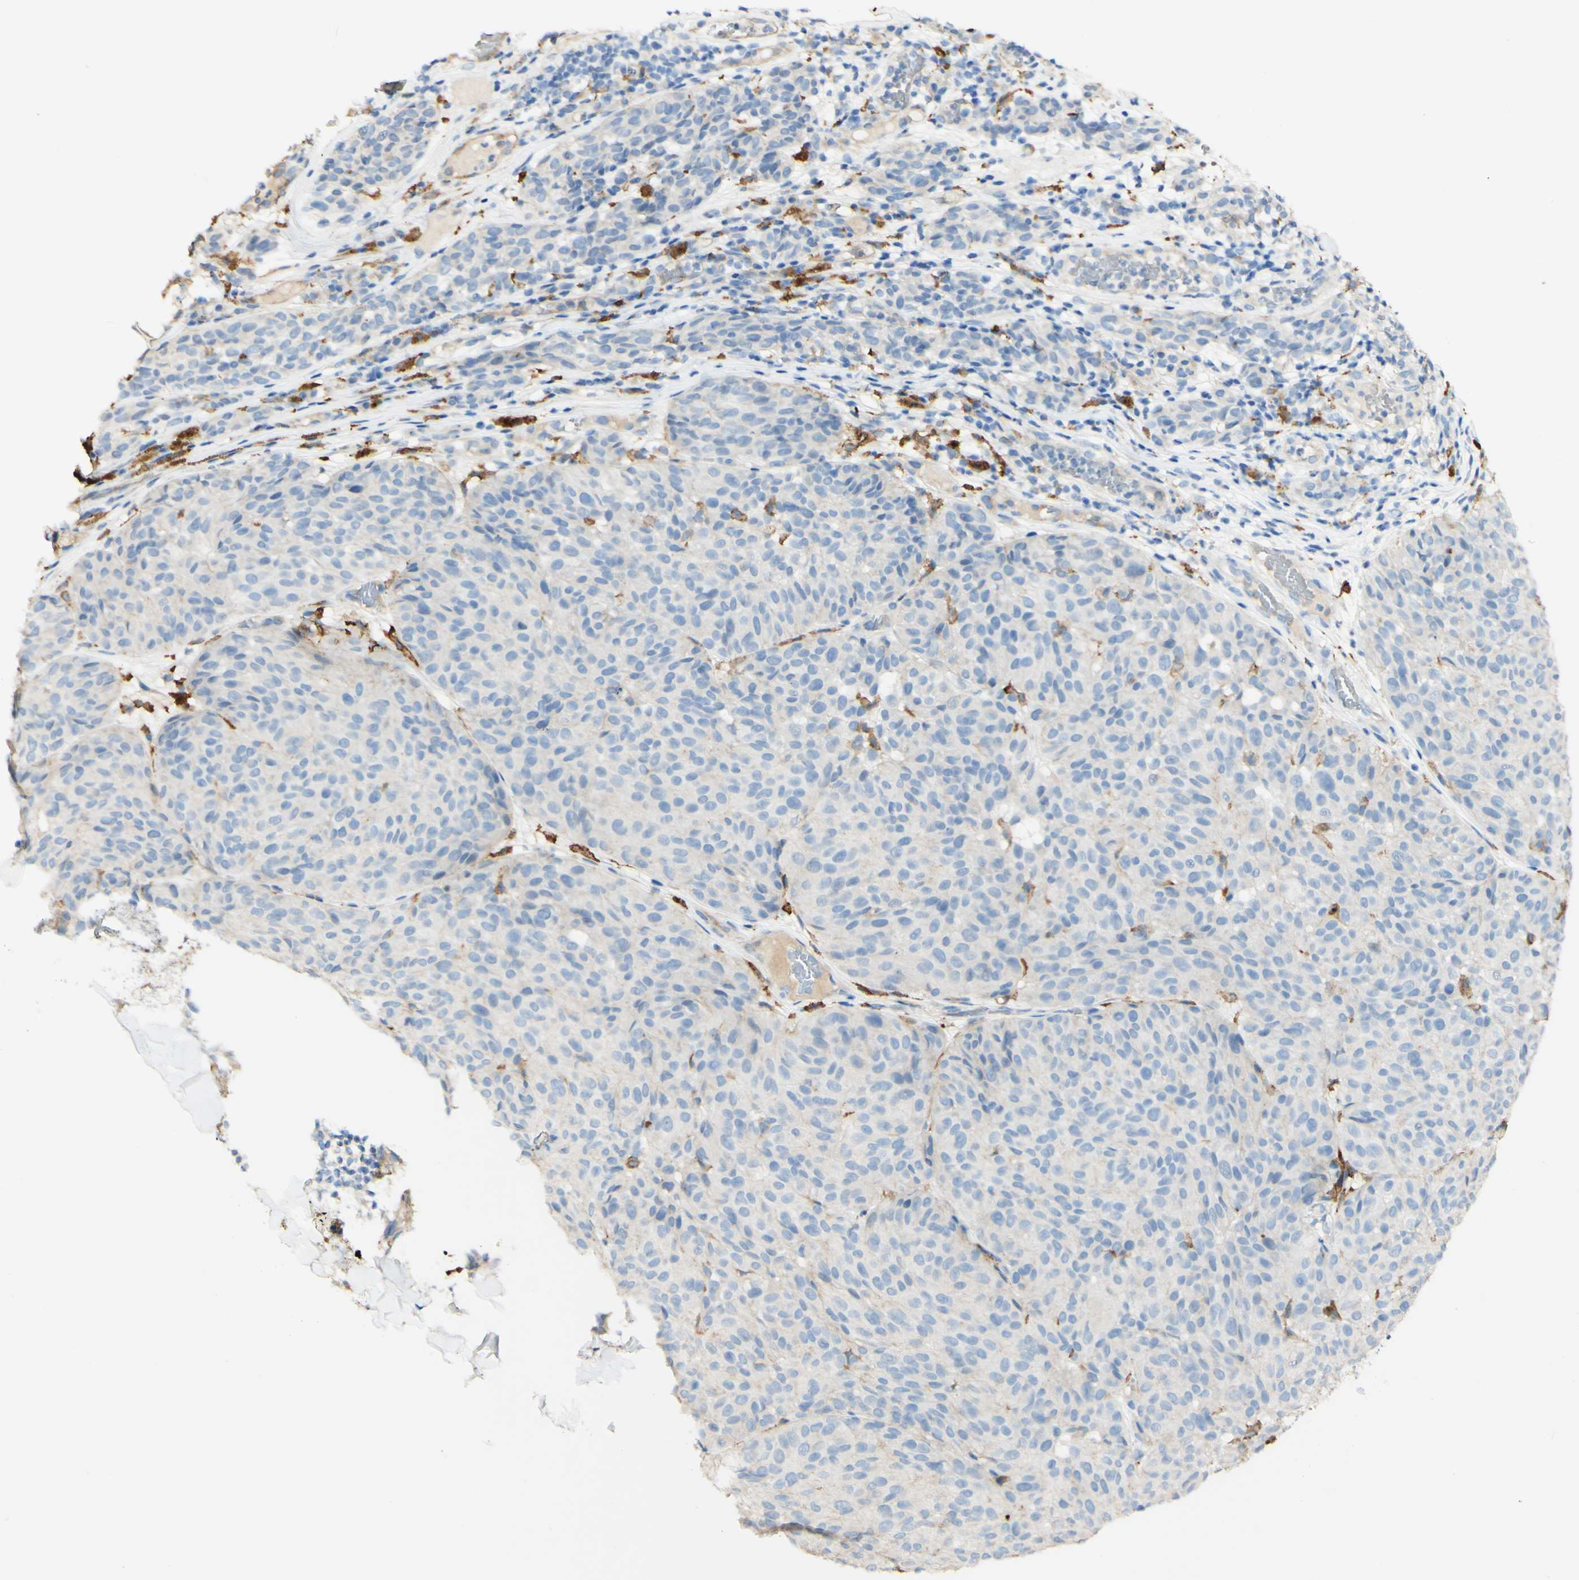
{"staining": {"intensity": "weak", "quantity": "<25%", "location": "cytoplasmic/membranous"}, "tissue": "melanoma", "cell_type": "Tumor cells", "image_type": "cancer", "snomed": [{"axis": "morphology", "description": "Malignant melanoma, NOS"}, {"axis": "topography", "description": "Skin"}], "caption": "This is an immunohistochemistry photomicrograph of malignant melanoma. There is no staining in tumor cells.", "gene": "FCGRT", "patient": {"sex": "female", "age": 46}}